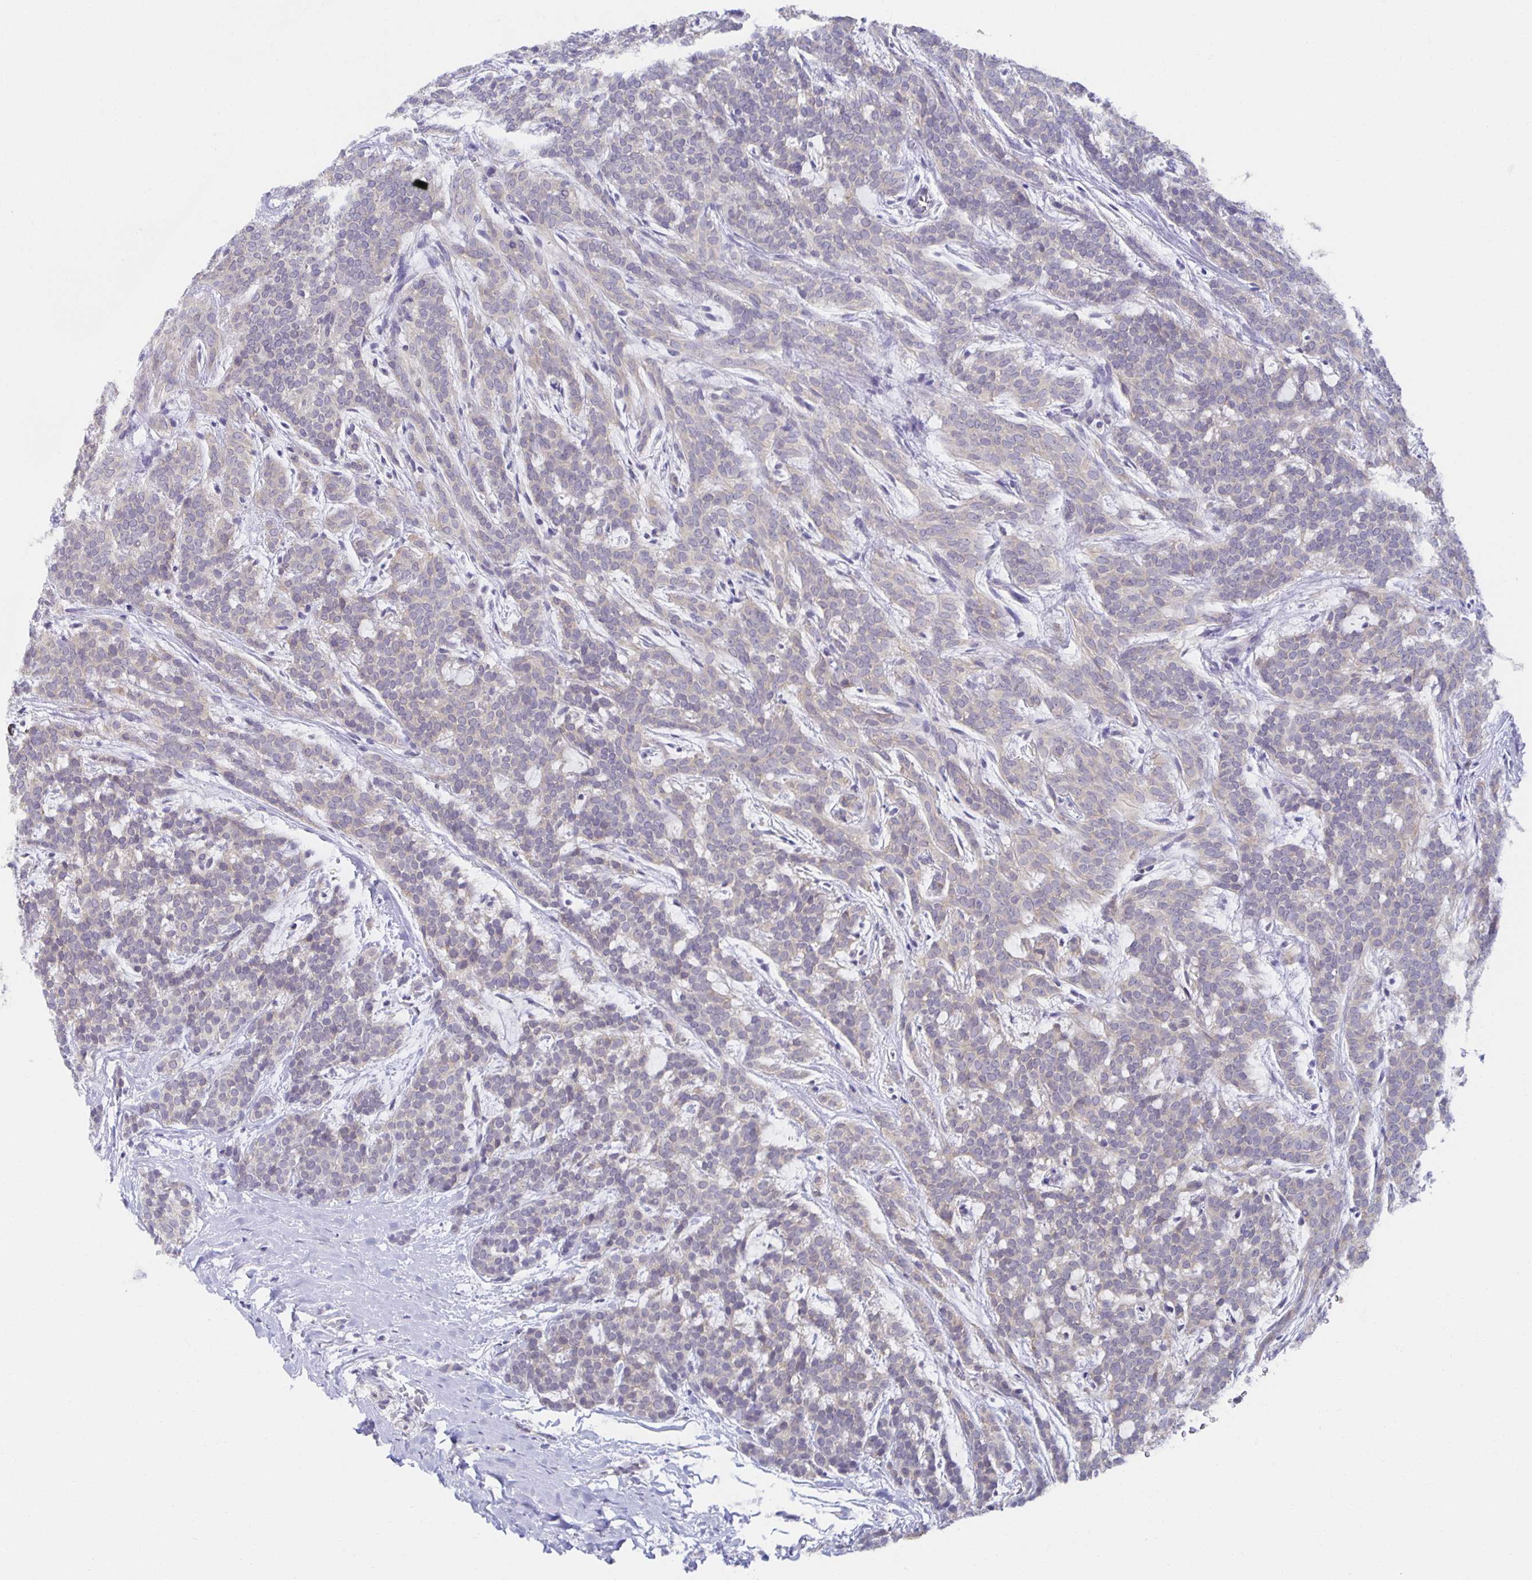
{"staining": {"intensity": "negative", "quantity": "none", "location": "none"}, "tissue": "head and neck cancer", "cell_type": "Tumor cells", "image_type": "cancer", "snomed": [{"axis": "morphology", "description": "Normal tissue, NOS"}, {"axis": "morphology", "description": "Adenocarcinoma, NOS"}, {"axis": "topography", "description": "Oral tissue"}, {"axis": "topography", "description": "Head-Neck"}], "caption": "A photomicrograph of human head and neck cancer (adenocarcinoma) is negative for staining in tumor cells. The staining was performed using DAB to visualize the protein expression in brown, while the nuclei were stained in blue with hematoxylin (Magnification: 20x).", "gene": "BAD", "patient": {"sex": "female", "age": 57}}